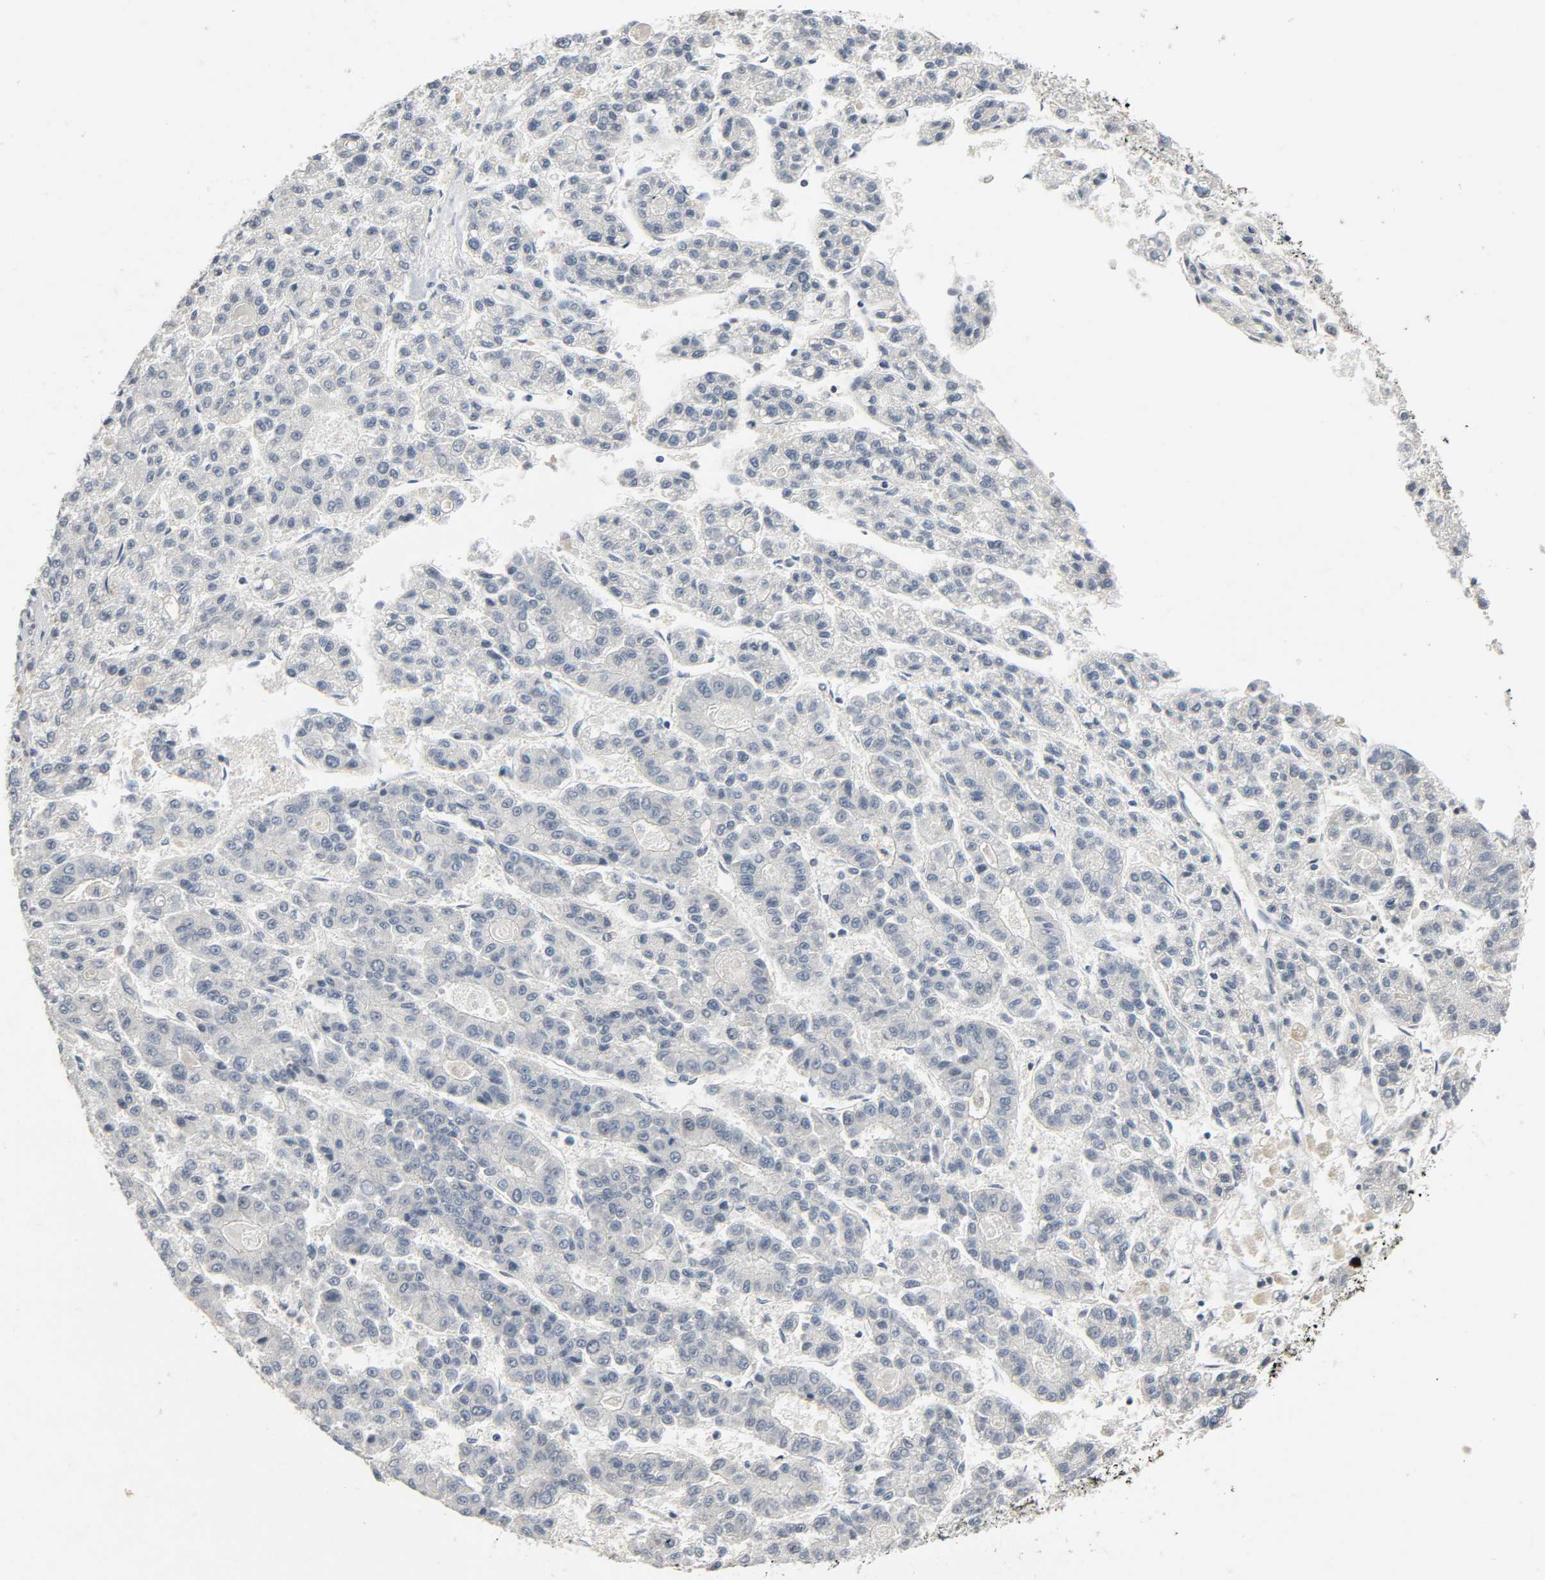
{"staining": {"intensity": "negative", "quantity": "none", "location": "none"}, "tissue": "liver cancer", "cell_type": "Tumor cells", "image_type": "cancer", "snomed": [{"axis": "morphology", "description": "Carcinoma, Hepatocellular, NOS"}, {"axis": "topography", "description": "Liver"}], "caption": "Tumor cells are negative for brown protein staining in hepatocellular carcinoma (liver). (Stains: DAB (3,3'-diaminobenzidine) immunohistochemistry with hematoxylin counter stain, Microscopy: brightfield microscopy at high magnification).", "gene": "CD4", "patient": {"sex": "male", "age": 70}}